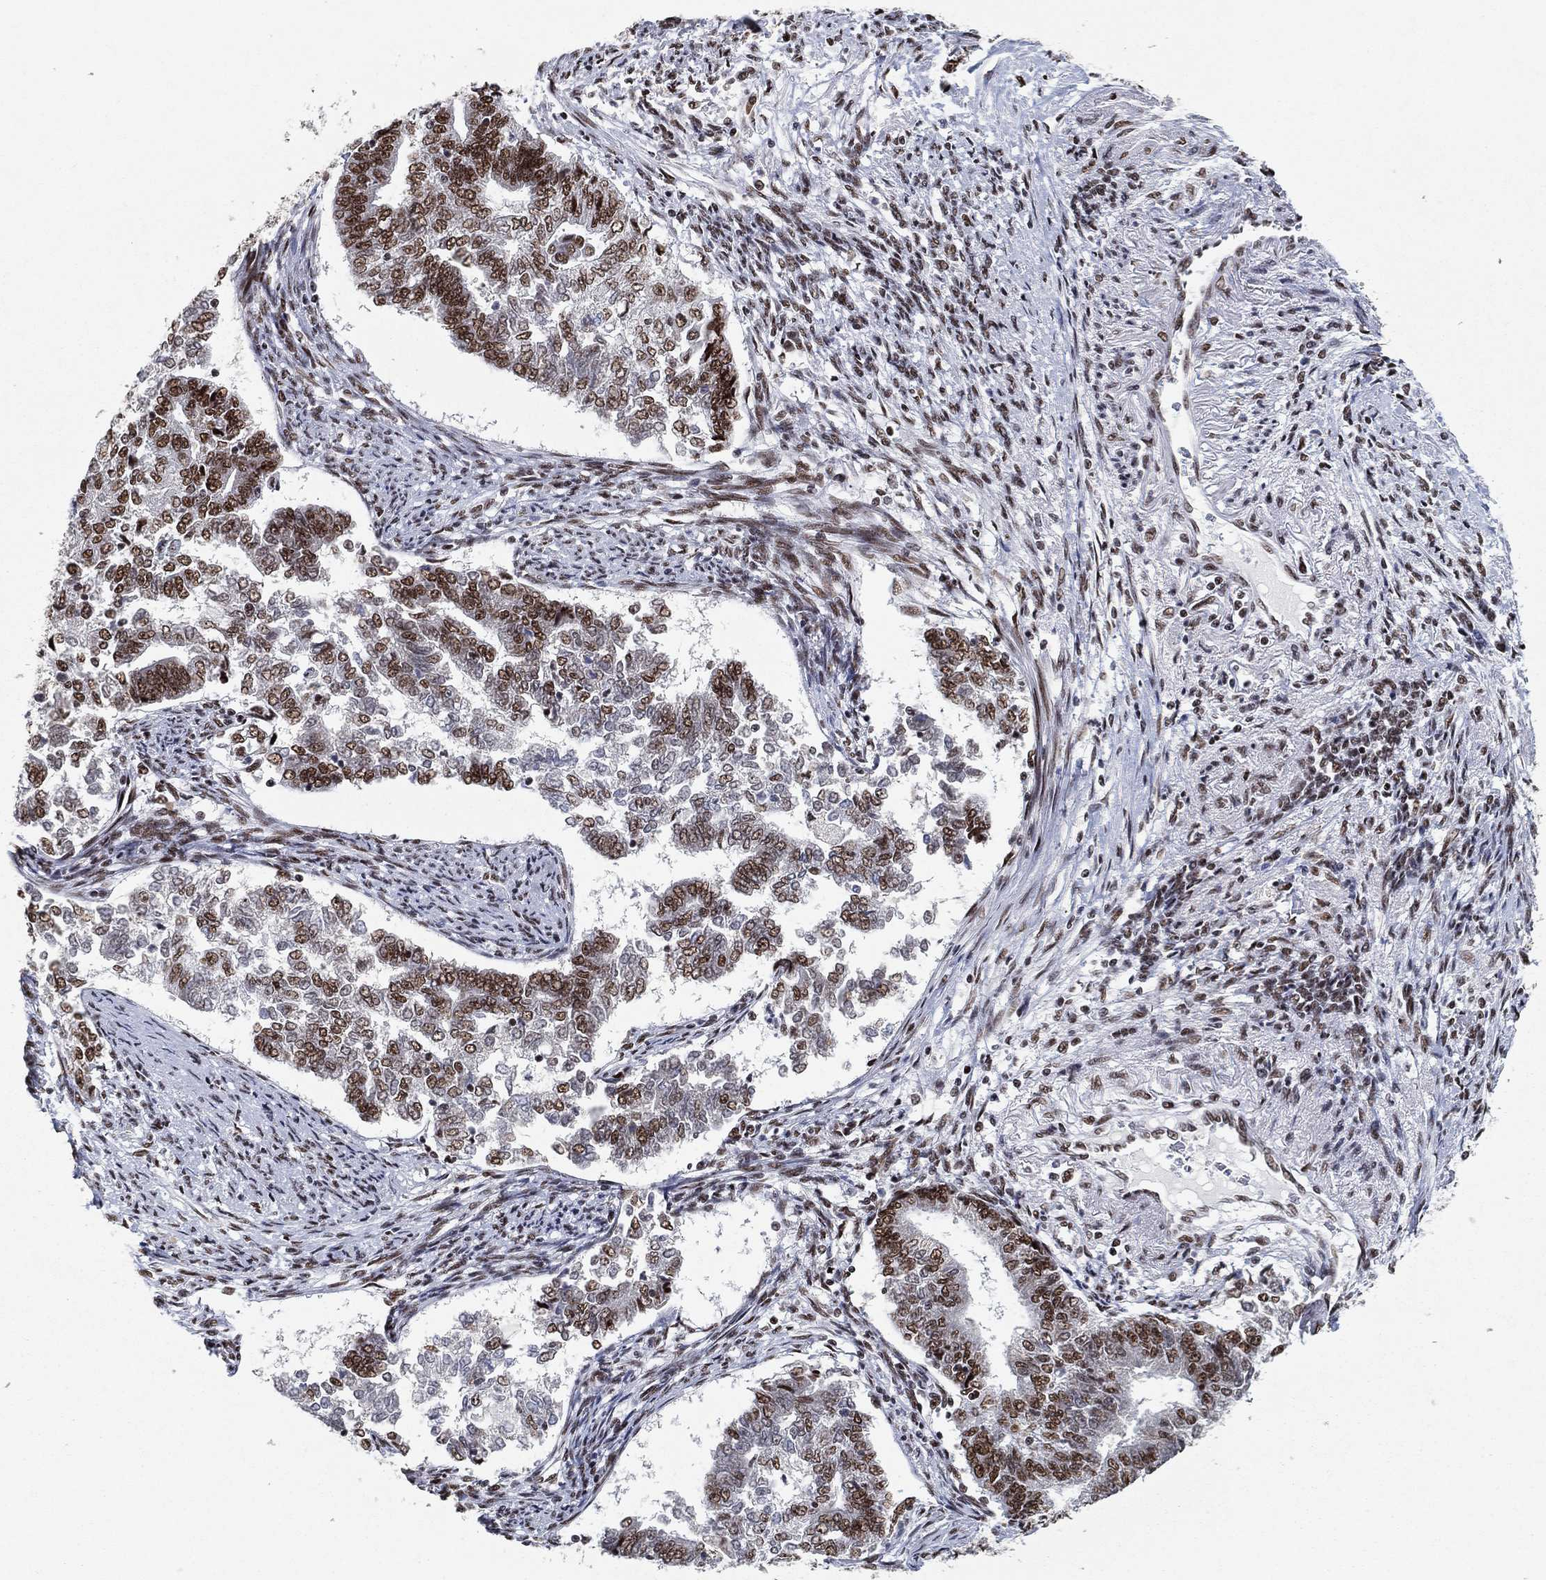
{"staining": {"intensity": "moderate", "quantity": ">75%", "location": "nuclear"}, "tissue": "endometrial cancer", "cell_type": "Tumor cells", "image_type": "cancer", "snomed": [{"axis": "morphology", "description": "Adenocarcinoma, NOS"}, {"axis": "topography", "description": "Endometrium"}], "caption": "The immunohistochemical stain shows moderate nuclear staining in tumor cells of endometrial cancer tissue. The protein is shown in brown color, while the nuclei are stained blue.", "gene": "DDX27", "patient": {"sex": "female", "age": 65}}